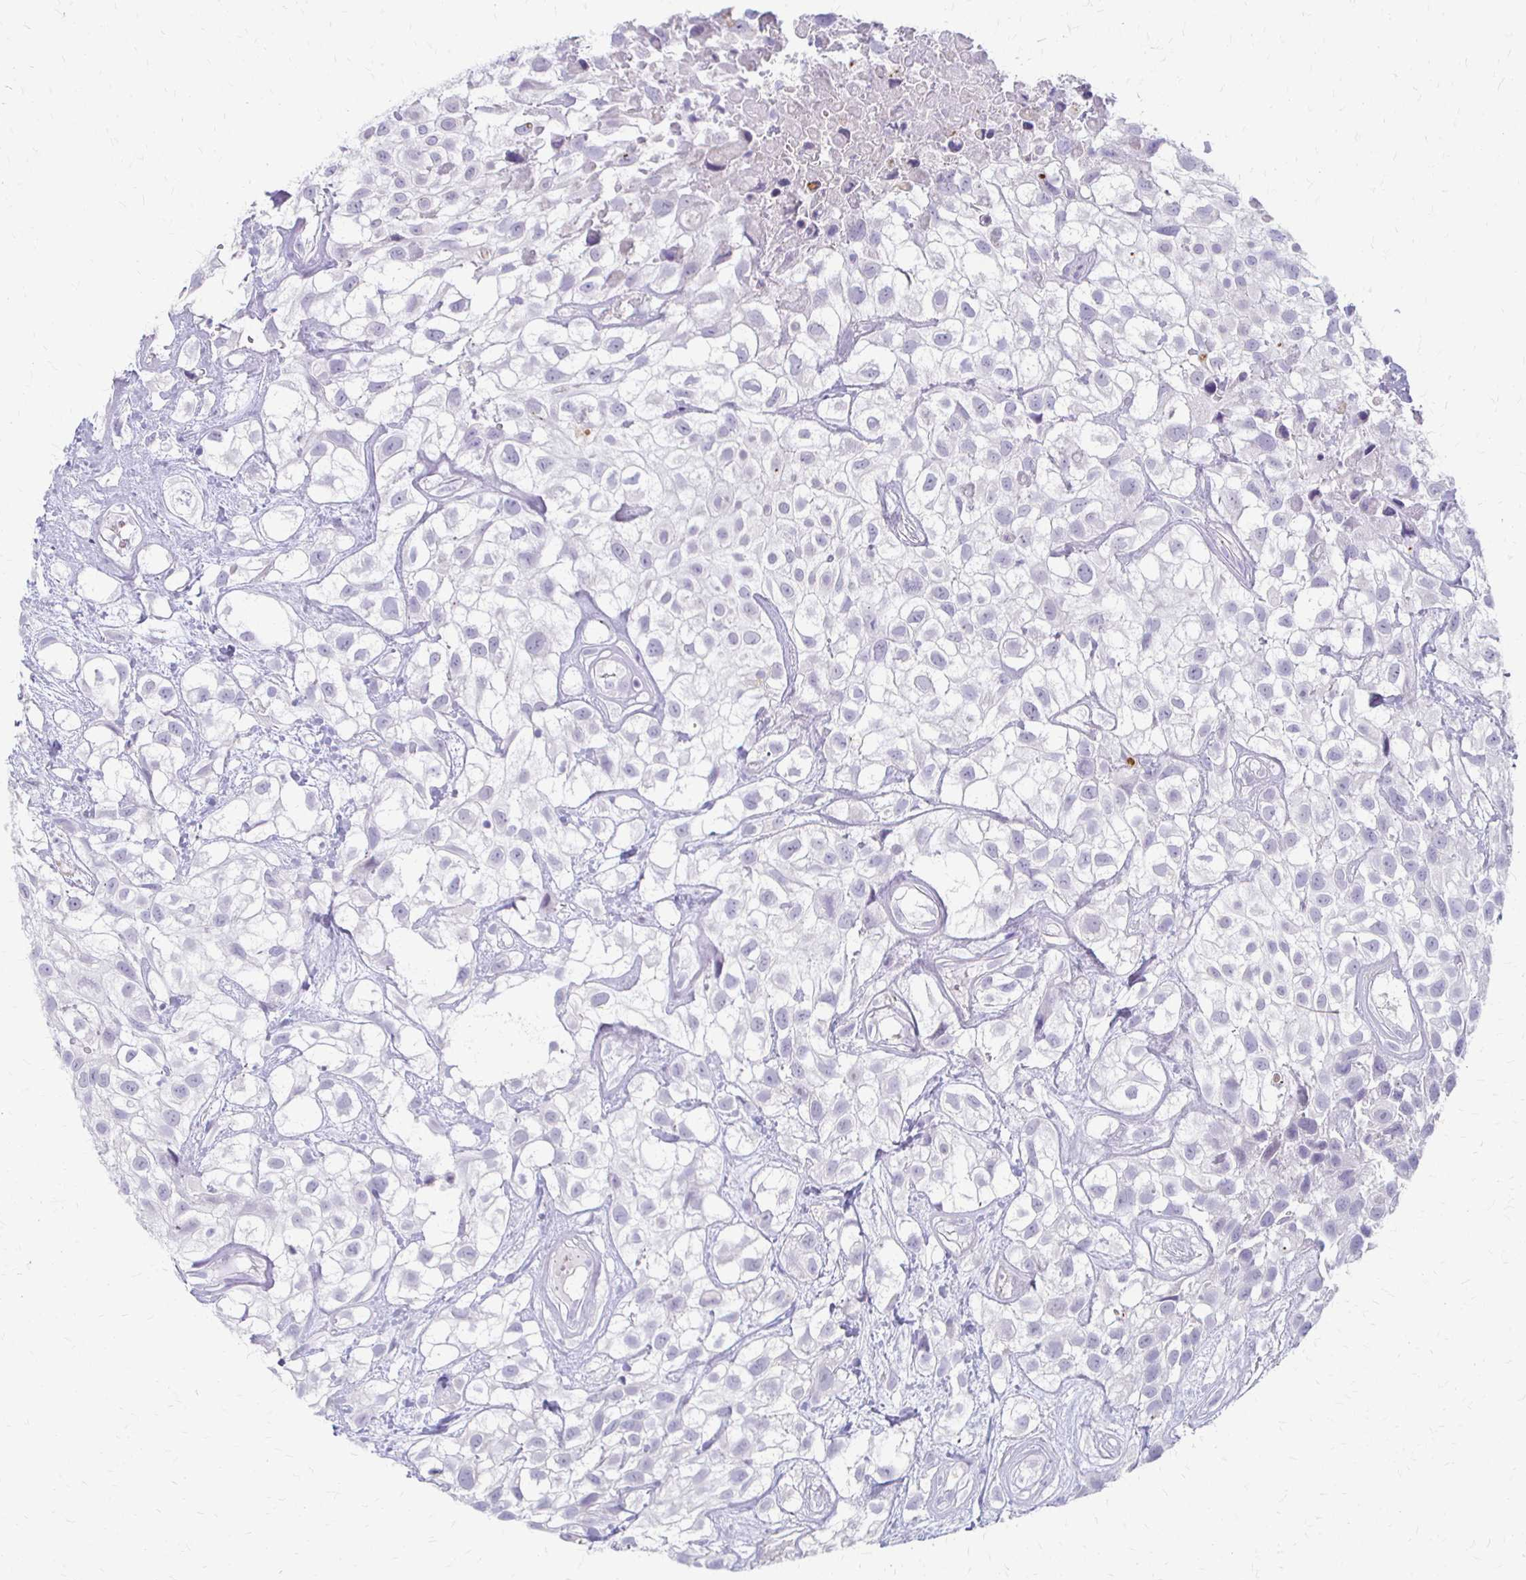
{"staining": {"intensity": "negative", "quantity": "none", "location": "none"}, "tissue": "urothelial cancer", "cell_type": "Tumor cells", "image_type": "cancer", "snomed": [{"axis": "morphology", "description": "Urothelial carcinoma, High grade"}, {"axis": "topography", "description": "Urinary bladder"}], "caption": "This micrograph is of urothelial cancer stained with immunohistochemistry to label a protein in brown with the nuclei are counter-stained blue. There is no expression in tumor cells.", "gene": "ACP5", "patient": {"sex": "male", "age": 56}}